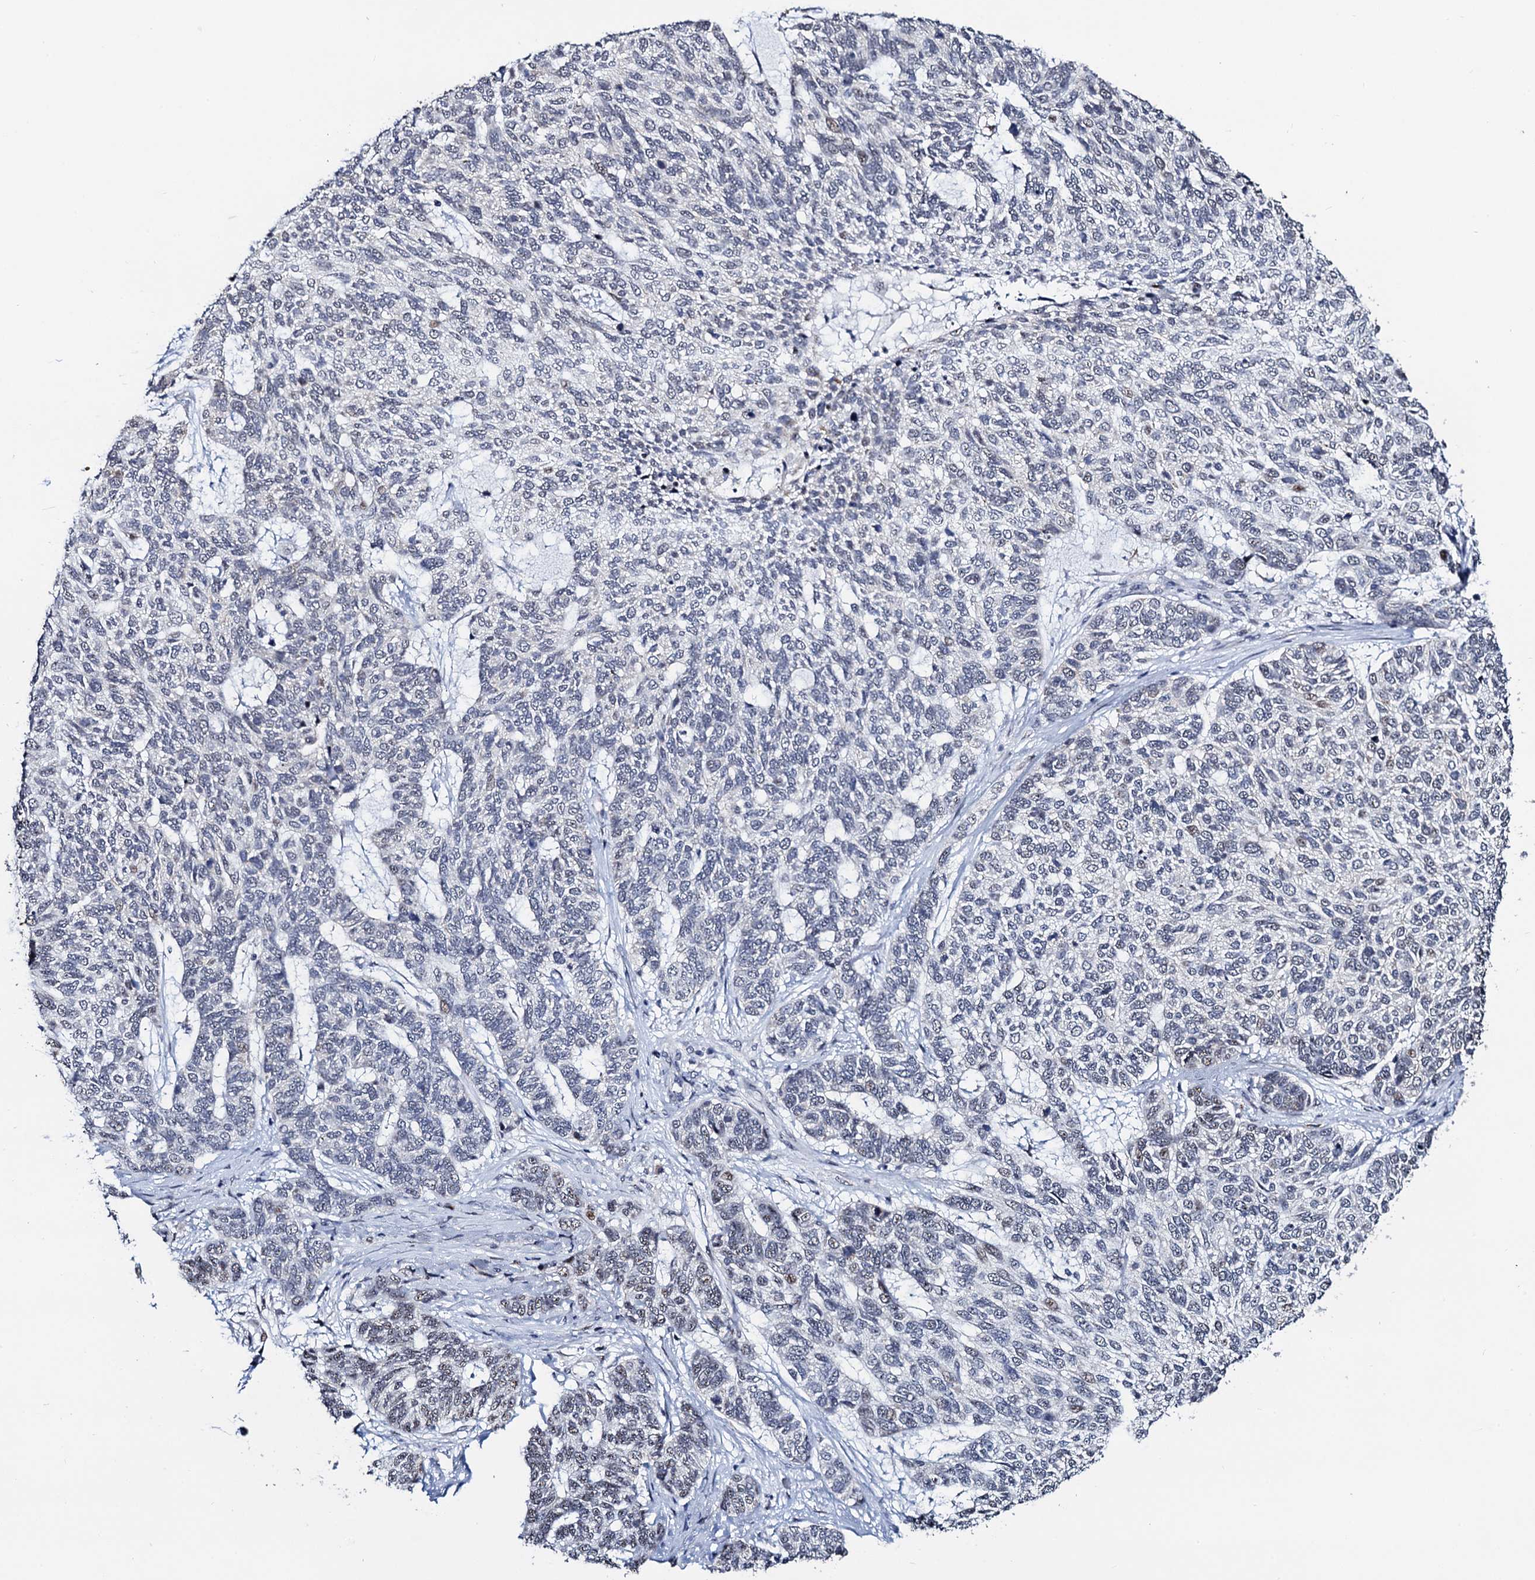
{"staining": {"intensity": "negative", "quantity": "none", "location": "none"}, "tissue": "skin cancer", "cell_type": "Tumor cells", "image_type": "cancer", "snomed": [{"axis": "morphology", "description": "Basal cell carcinoma"}, {"axis": "topography", "description": "Skin"}], "caption": "Human skin cancer (basal cell carcinoma) stained for a protein using immunohistochemistry demonstrates no staining in tumor cells.", "gene": "FAM222A", "patient": {"sex": "female", "age": 65}}